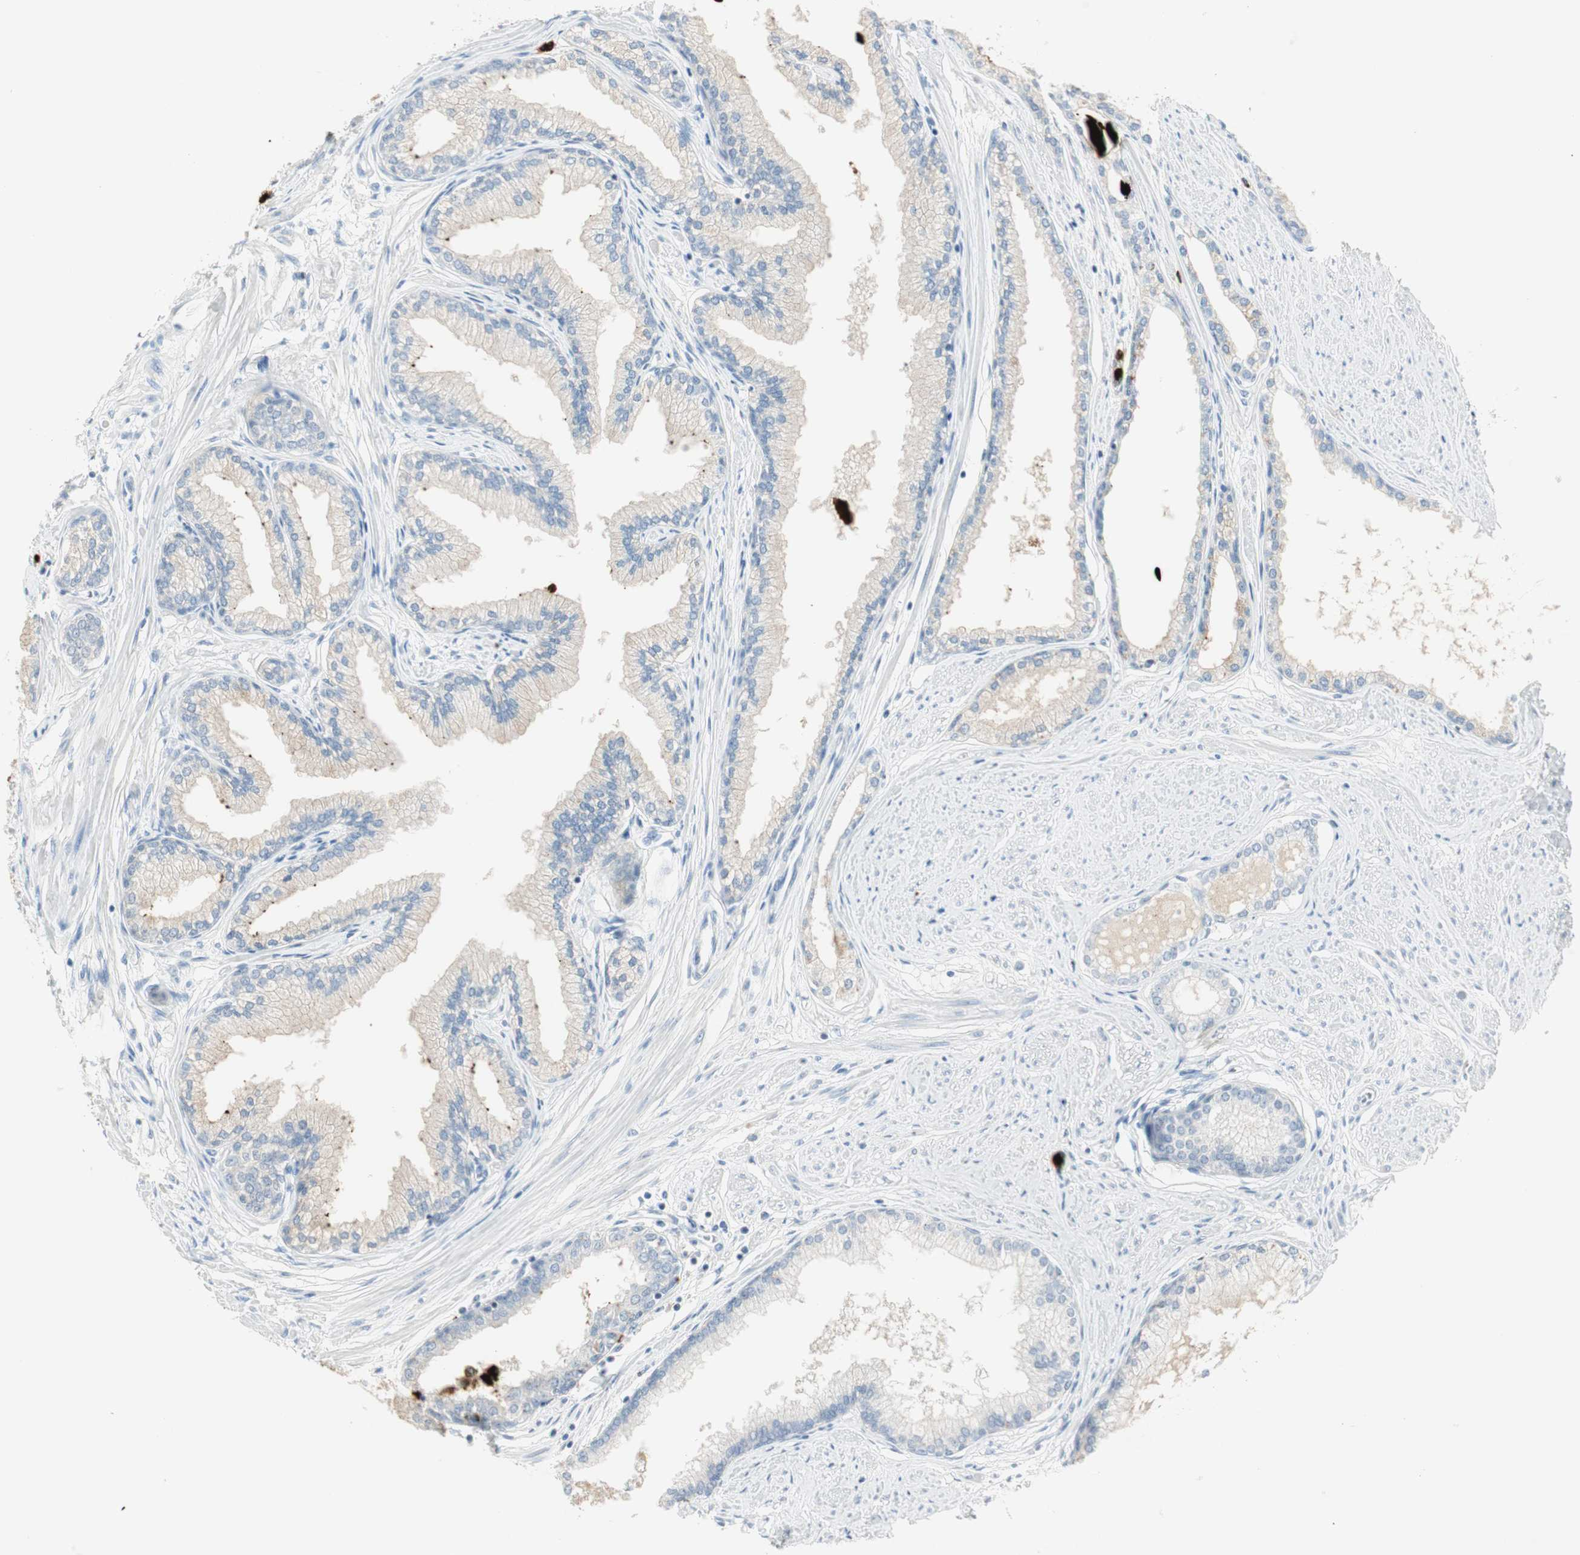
{"staining": {"intensity": "weak", "quantity": "25%-75%", "location": "cytoplasmic/membranous"}, "tissue": "prostate", "cell_type": "Glandular cells", "image_type": "normal", "snomed": [{"axis": "morphology", "description": "Normal tissue, NOS"}, {"axis": "topography", "description": "Prostate"}], "caption": "Approximately 25%-75% of glandular cells in unremarkable prostate show weak cytoplasmic/membranous protein positivity as visualized by brown immunohistochemical staining.", "gene": "PRTN3", "patient": {"sex": "male", "age": 64}}